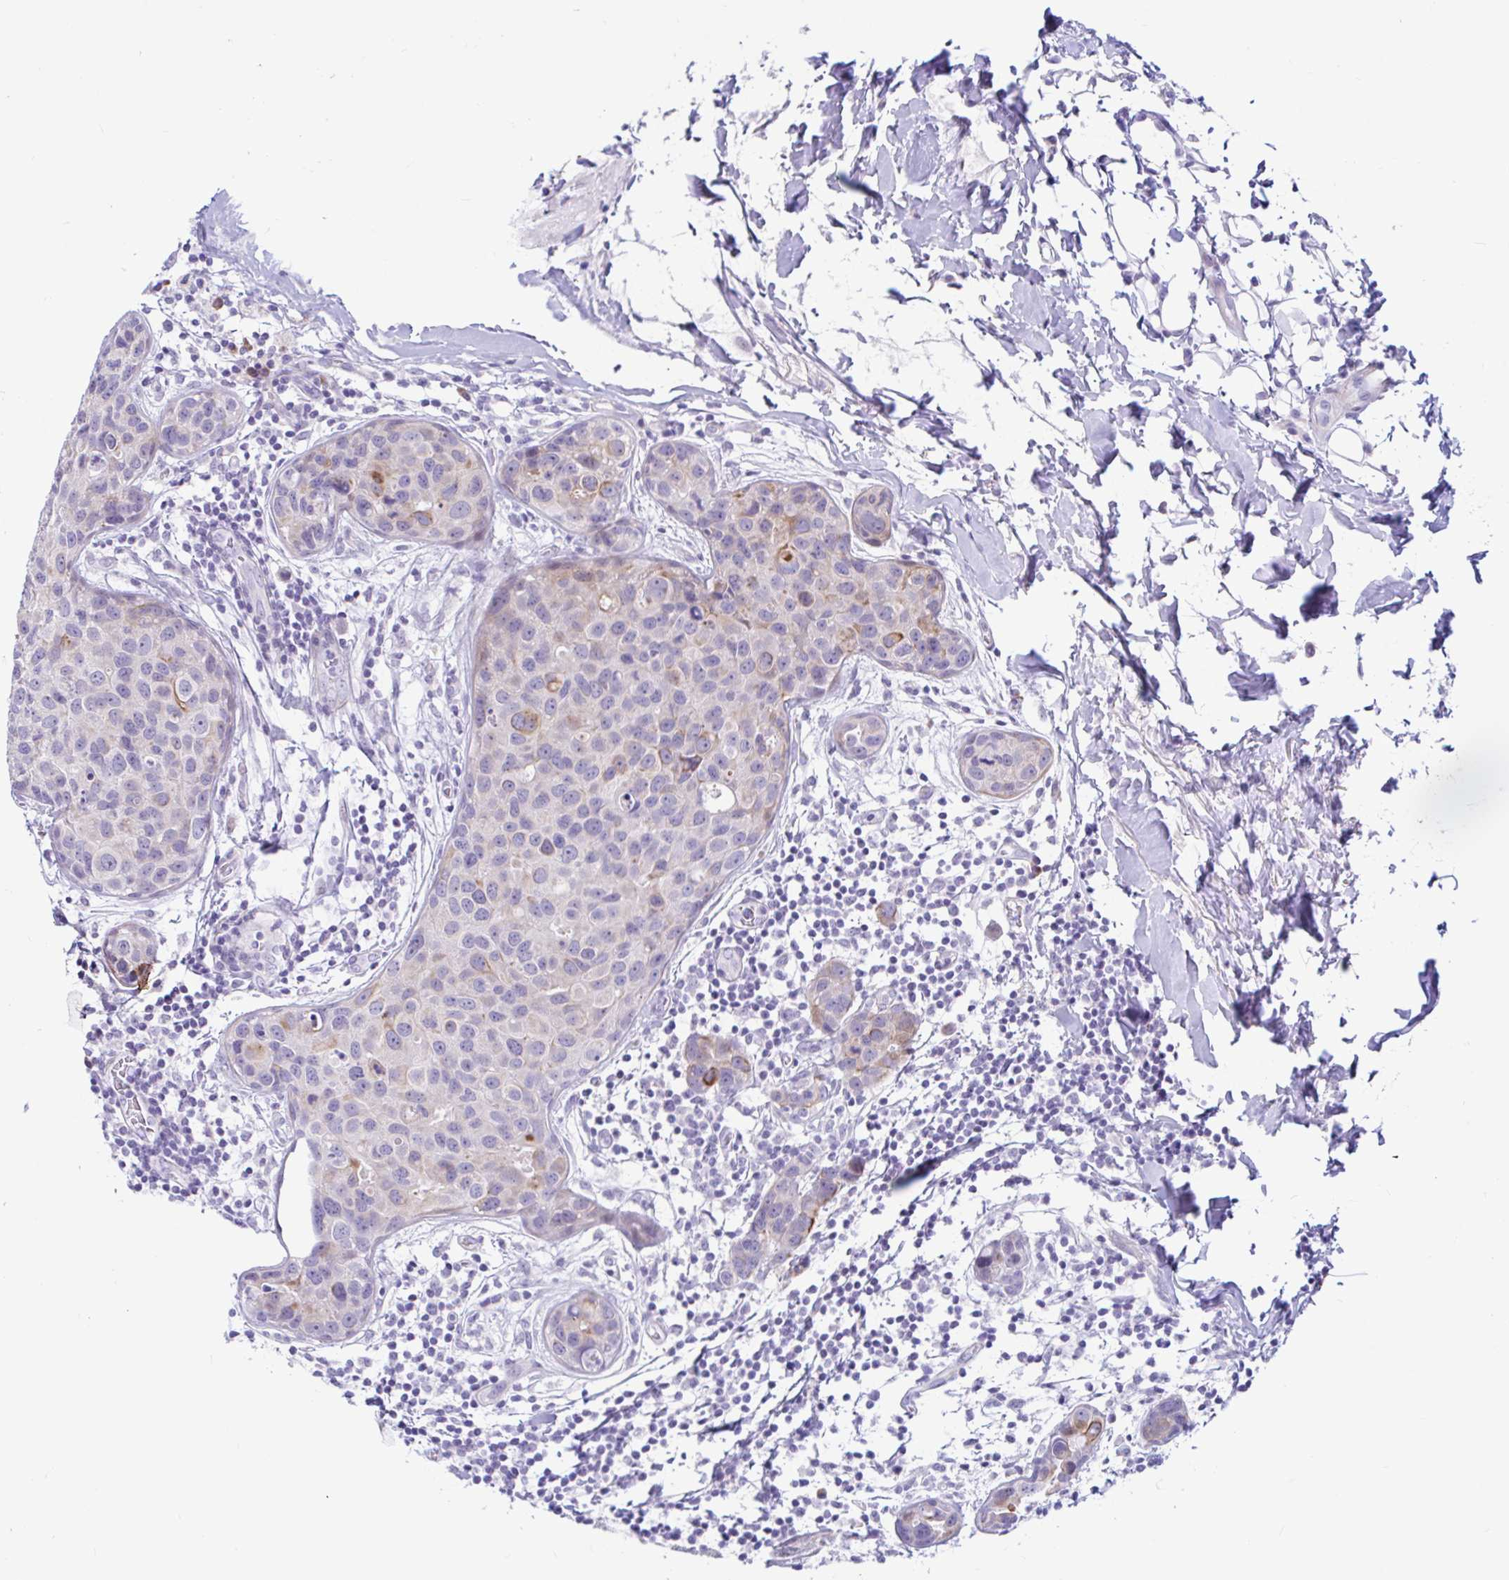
{"staining": {"intensity": "moderate", "quantity": "<25%", "location": "cytoplasmic/membranous"}, "tissue": "breast cancer", "cell_type": "Tumor cells", "image_type": "cancer", "snomed": [{"axis": "morphology", "description": "Duct carcinoma"}, {"axis": "topography", "description": "Breast"}], "caption": "Human breast cancer stained with a protein marker reveals moderate staining in tumor cells.", "gene": "NBPF3", "patient": {"sex": "female", "age": 24}}